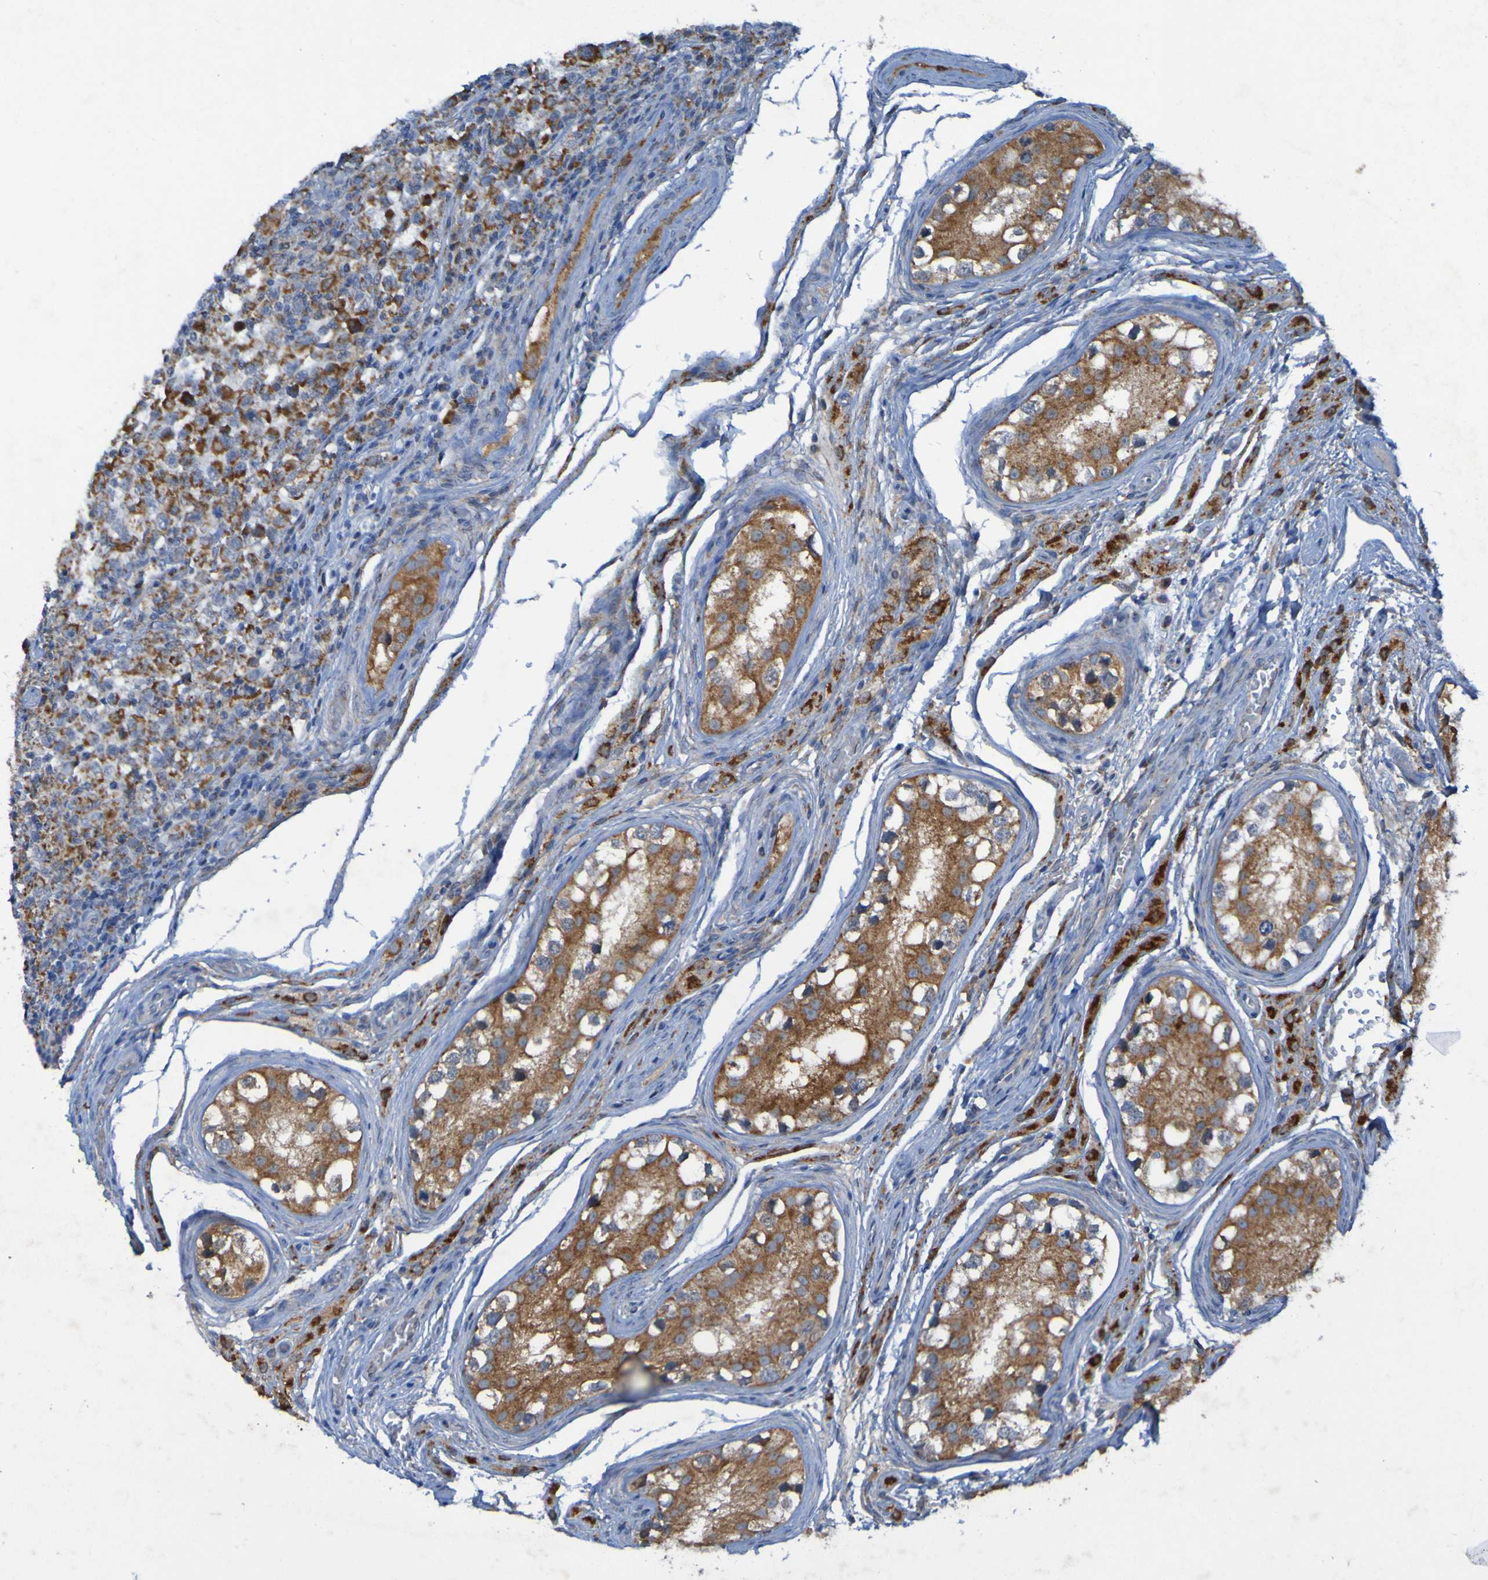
{"staining": {"intensity": "strong", "quantity": ">75%", "location": "cytoplasmic/membranous"}, "tissue": "testis cancer", "cell_type": "Tumor cells", "image_type": "cancer", "snomed": [{"axis": "morphology", "description": "Carcinoma, Embryonal, NOS"}, {"axis": "topography", "description": "Testis"}], "caption": "Immunohistochemistry of human testis cancer displays high levels of strong cytoplasmic/membranous staining in about >75% of tumor cells.", "gene": "CCDC51", "patient": {"sex": "male", "age": 21}}